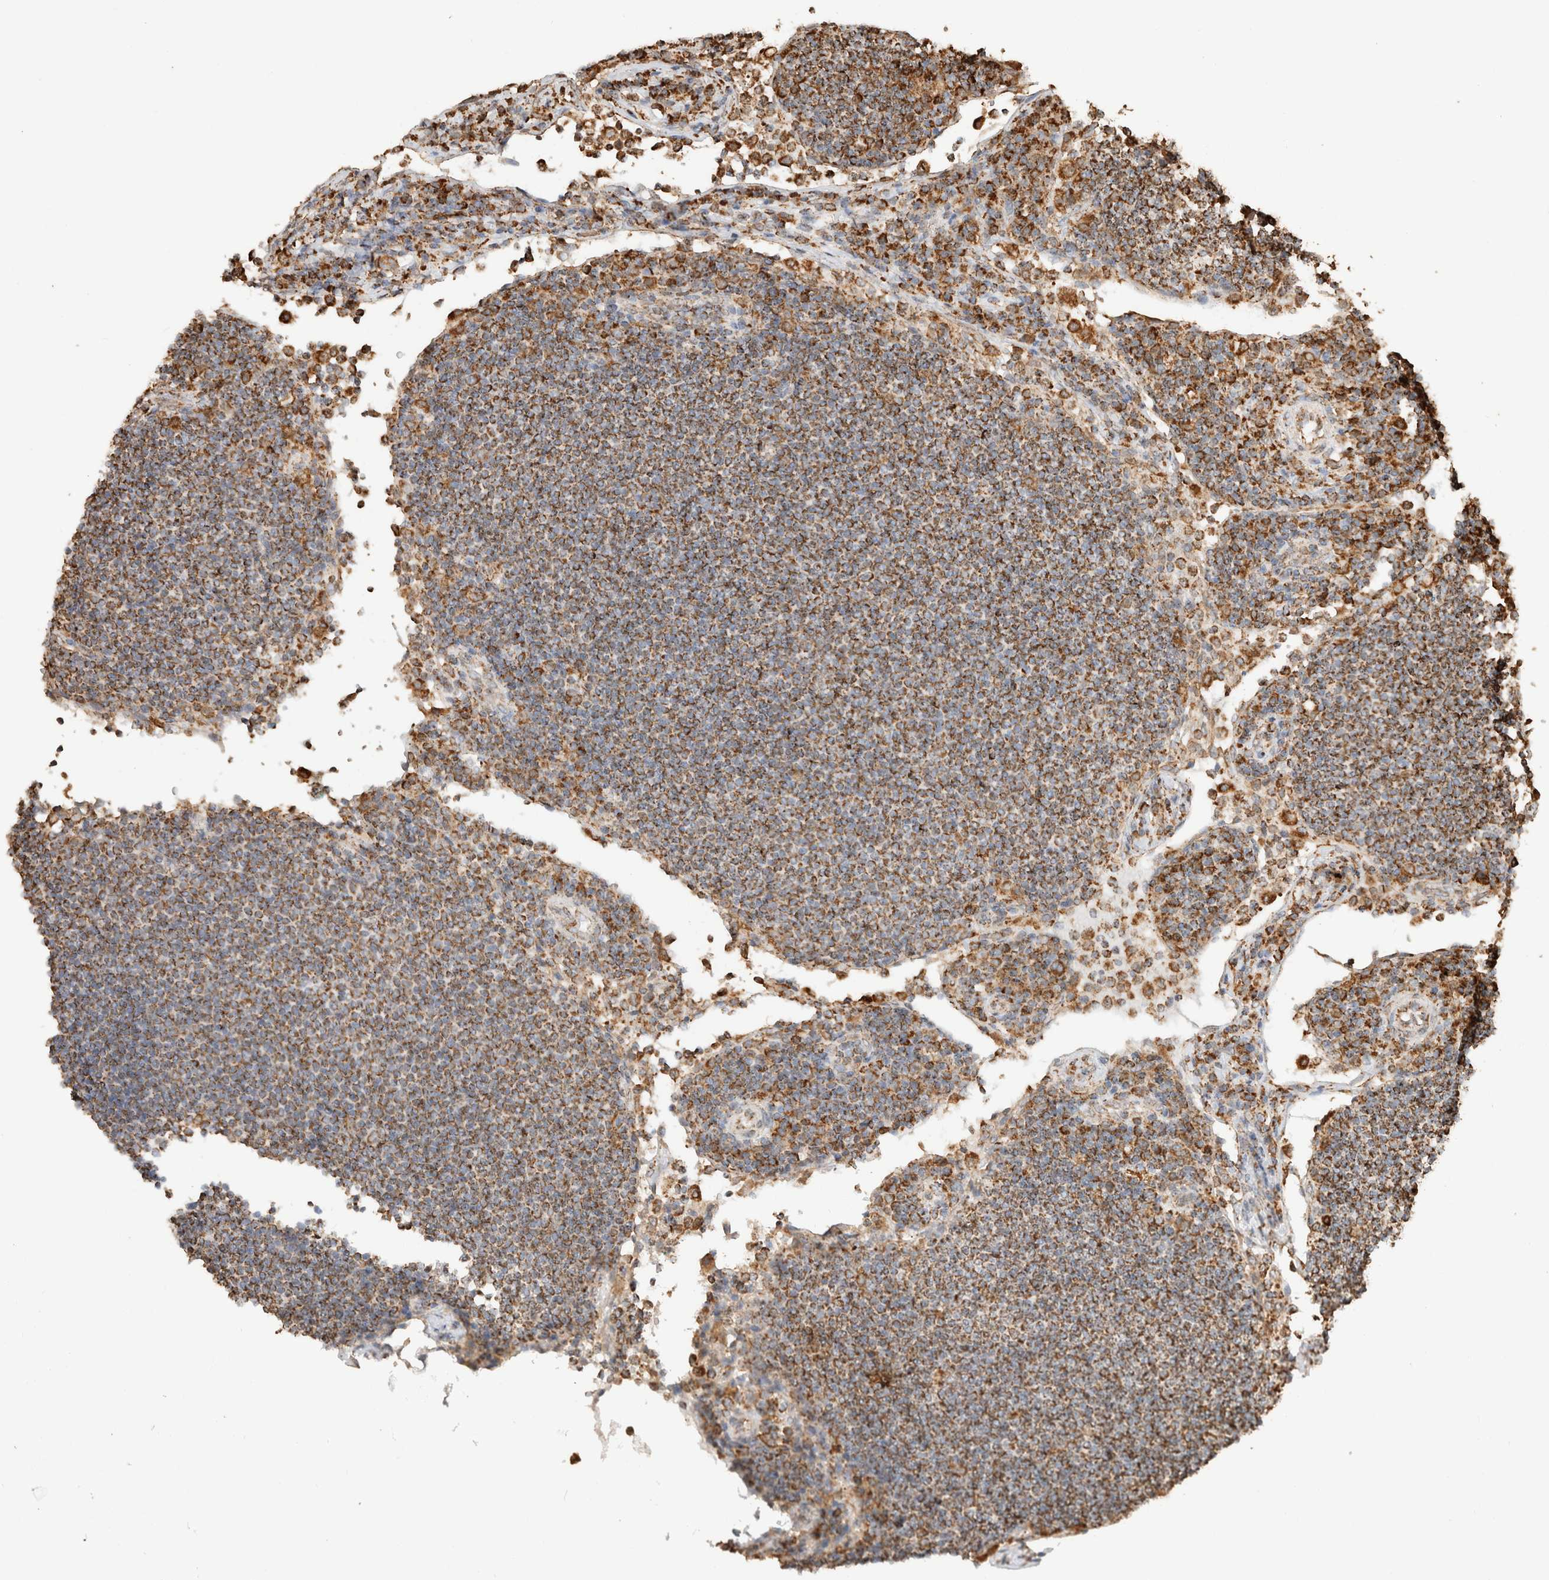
{"staining": {"intensity": "moderate", "quantity": ">75%", "location": "cytoplasmic/membranous"}, "tissue": "lymph node", "cell_type": "Germinal center cells", "image_type": "normal", "snomed": [{"axis": "morphology", "description": "Normal tissue, NOS"}, {"axis": "topography", "description": "Lymph node"}], "caption": "Benign lymph node was stained to show a protein in brown. There is medium levels of moderate cytoplasmic/membranous expression in approximately >75% of germinal center cells. Using DAB (brown) and hematoxylin (blue) stains, captured at high magnification using brightfield microscopy.", "gene": "SDC2", "patient": {"sex": "female", "age": 53}}